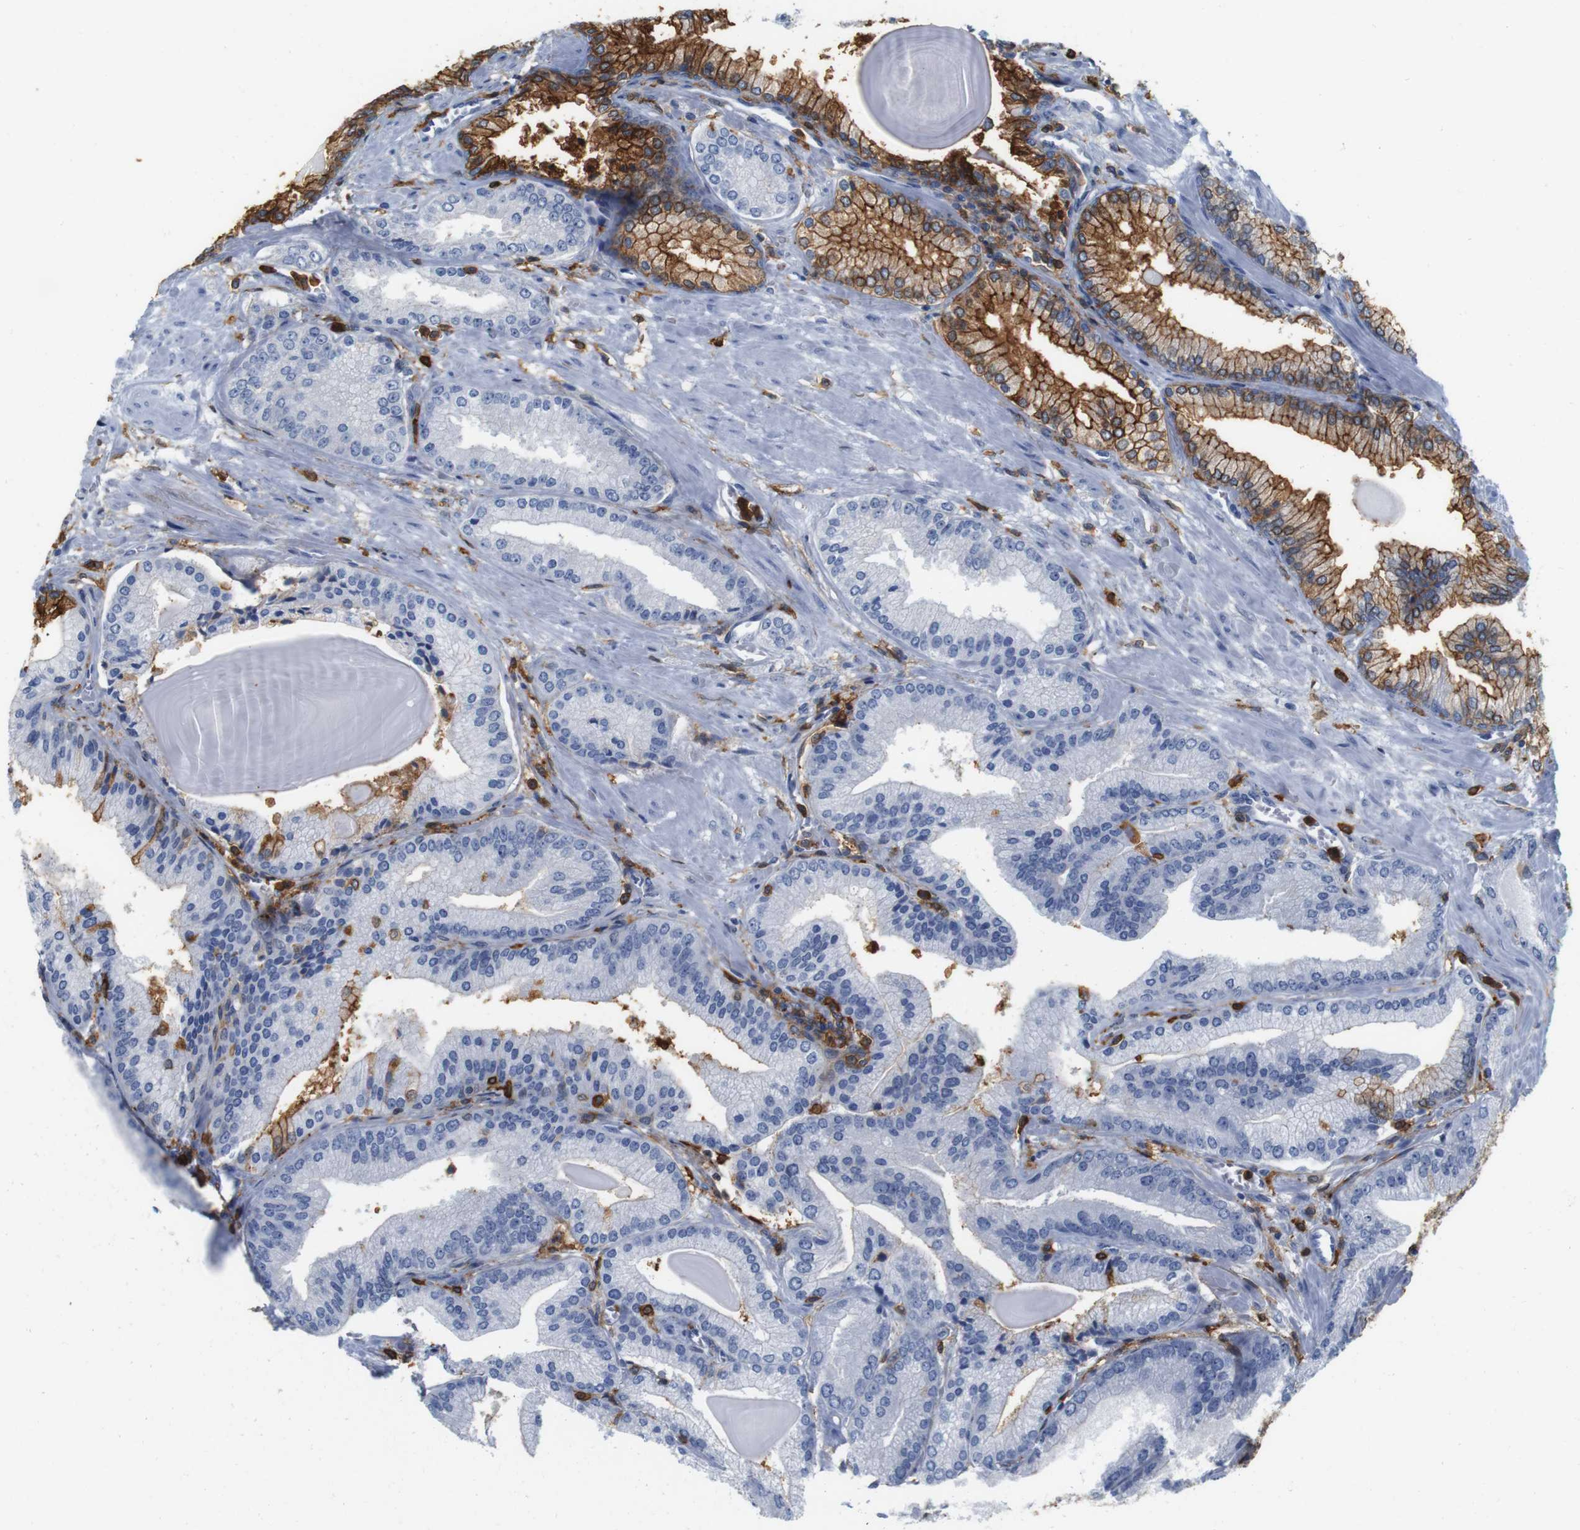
{"staining": {"intensity": "negative", "quantity": "none", "location": "none"}, "tissue": "prostate cancer", "cell_type": "Tumor cells", "image_type": "cancer", "snomed": [{"axis": "morphology", "description": "Adenocarcinoma, Low grade"}, {"axis": "topography", "description": "Prostate"}], "caption": "Human prostate cancer stained for a protein using IHC displays no positivity in tumor cells.", "gene": "ANXA1", "patient": {"sex": "male", "age": 59}}